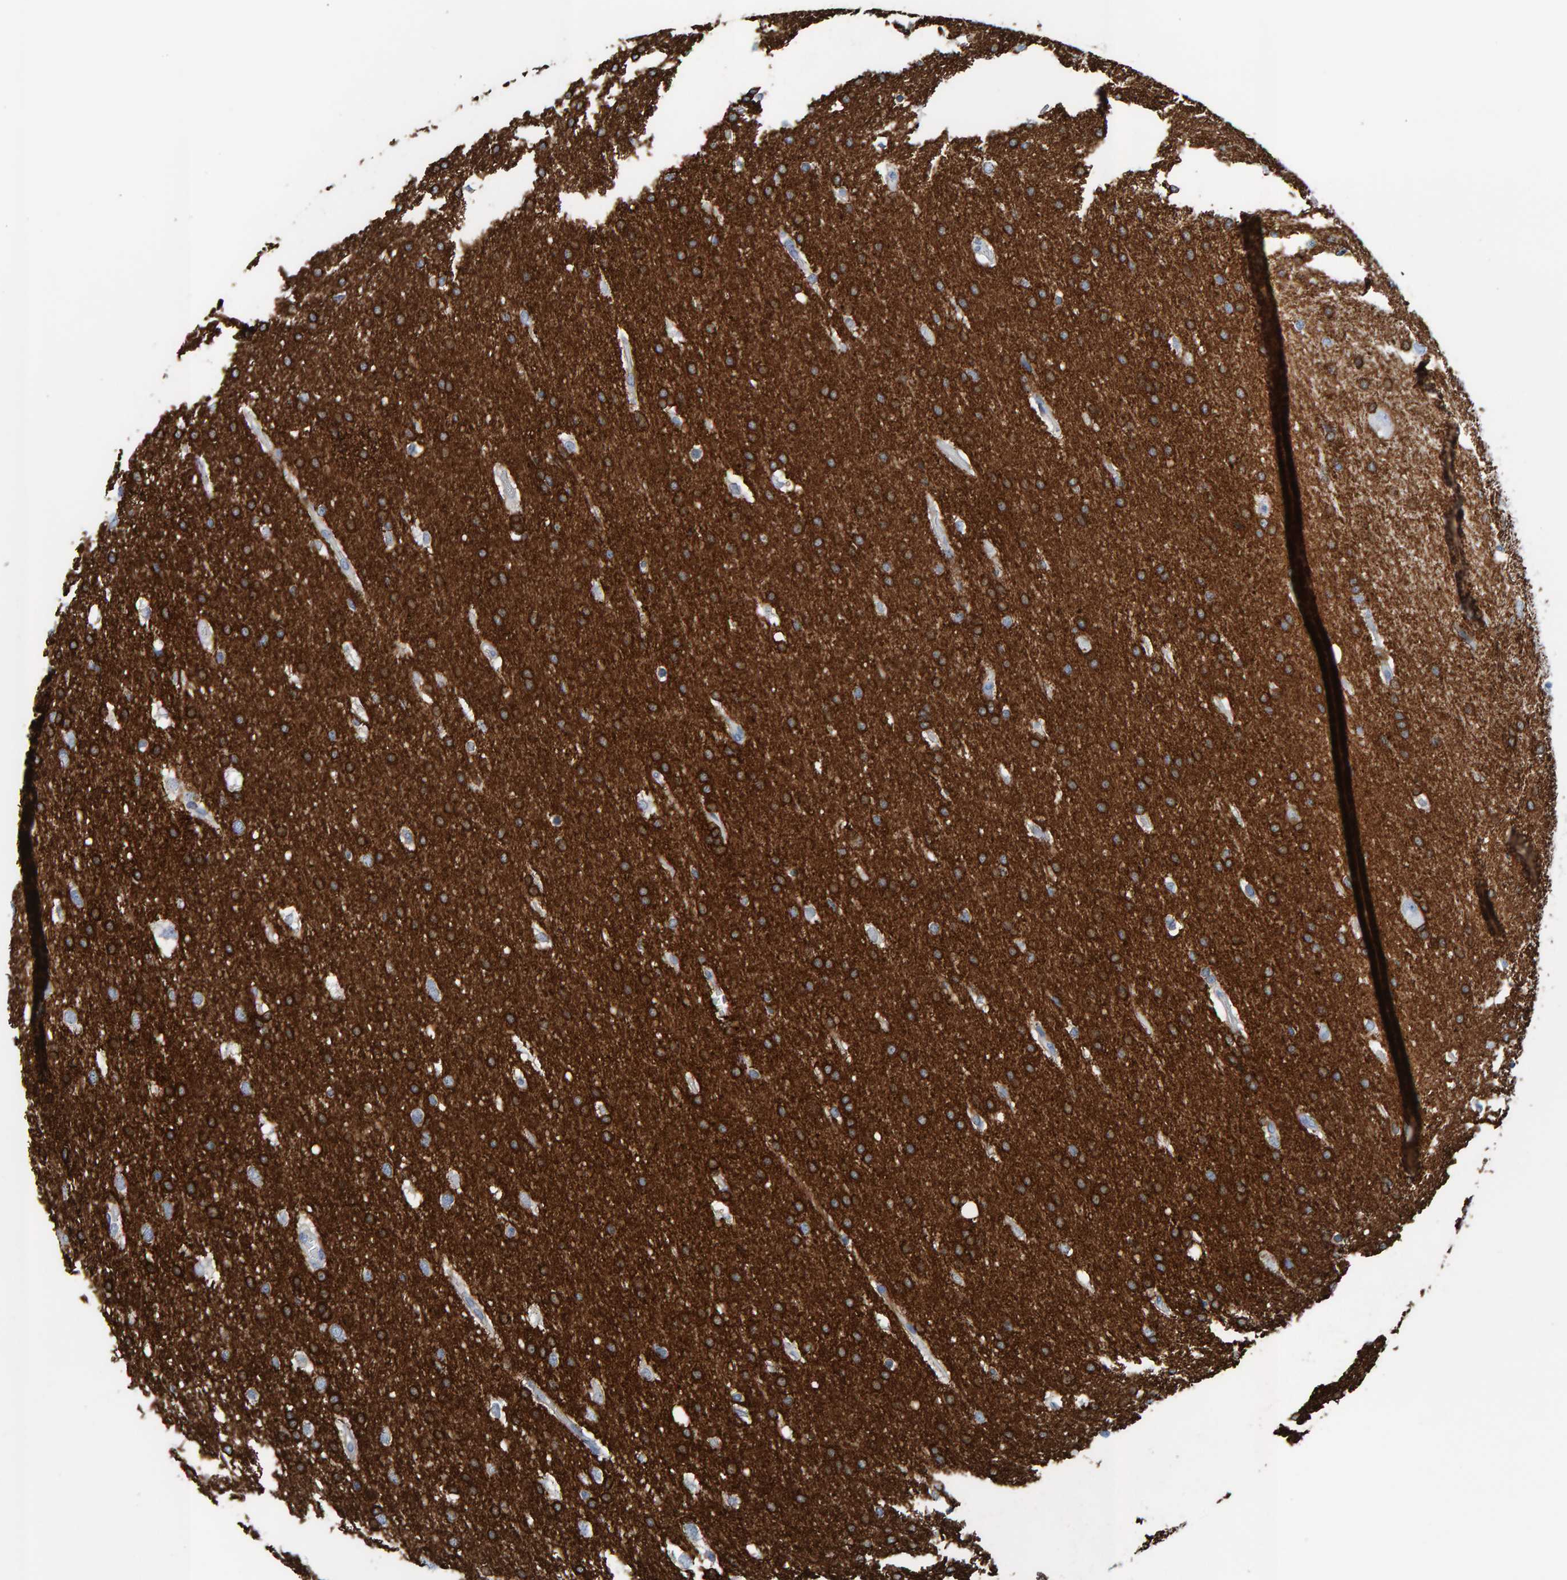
{"staining": {"intensity": "strong", "quantity": ">75%", "location": "cytoplasmic/membranous"}, "tissue": "glioma", "cell_type": "Tumor cells", "image_type": "cancer", "snomed": [{"axis": "morphology", "description": "Glioma, malignant, Low grade"}, {"axis": "topography", "description": "Brain"}], "caption": "Protein staining of malignant low-grade glioma tissue displays strong cytoplasmic/membranous positivity in approximately >75% of tumor cells.", "gene": "CNP", "patient": {"sex": "female", "age": 37}}